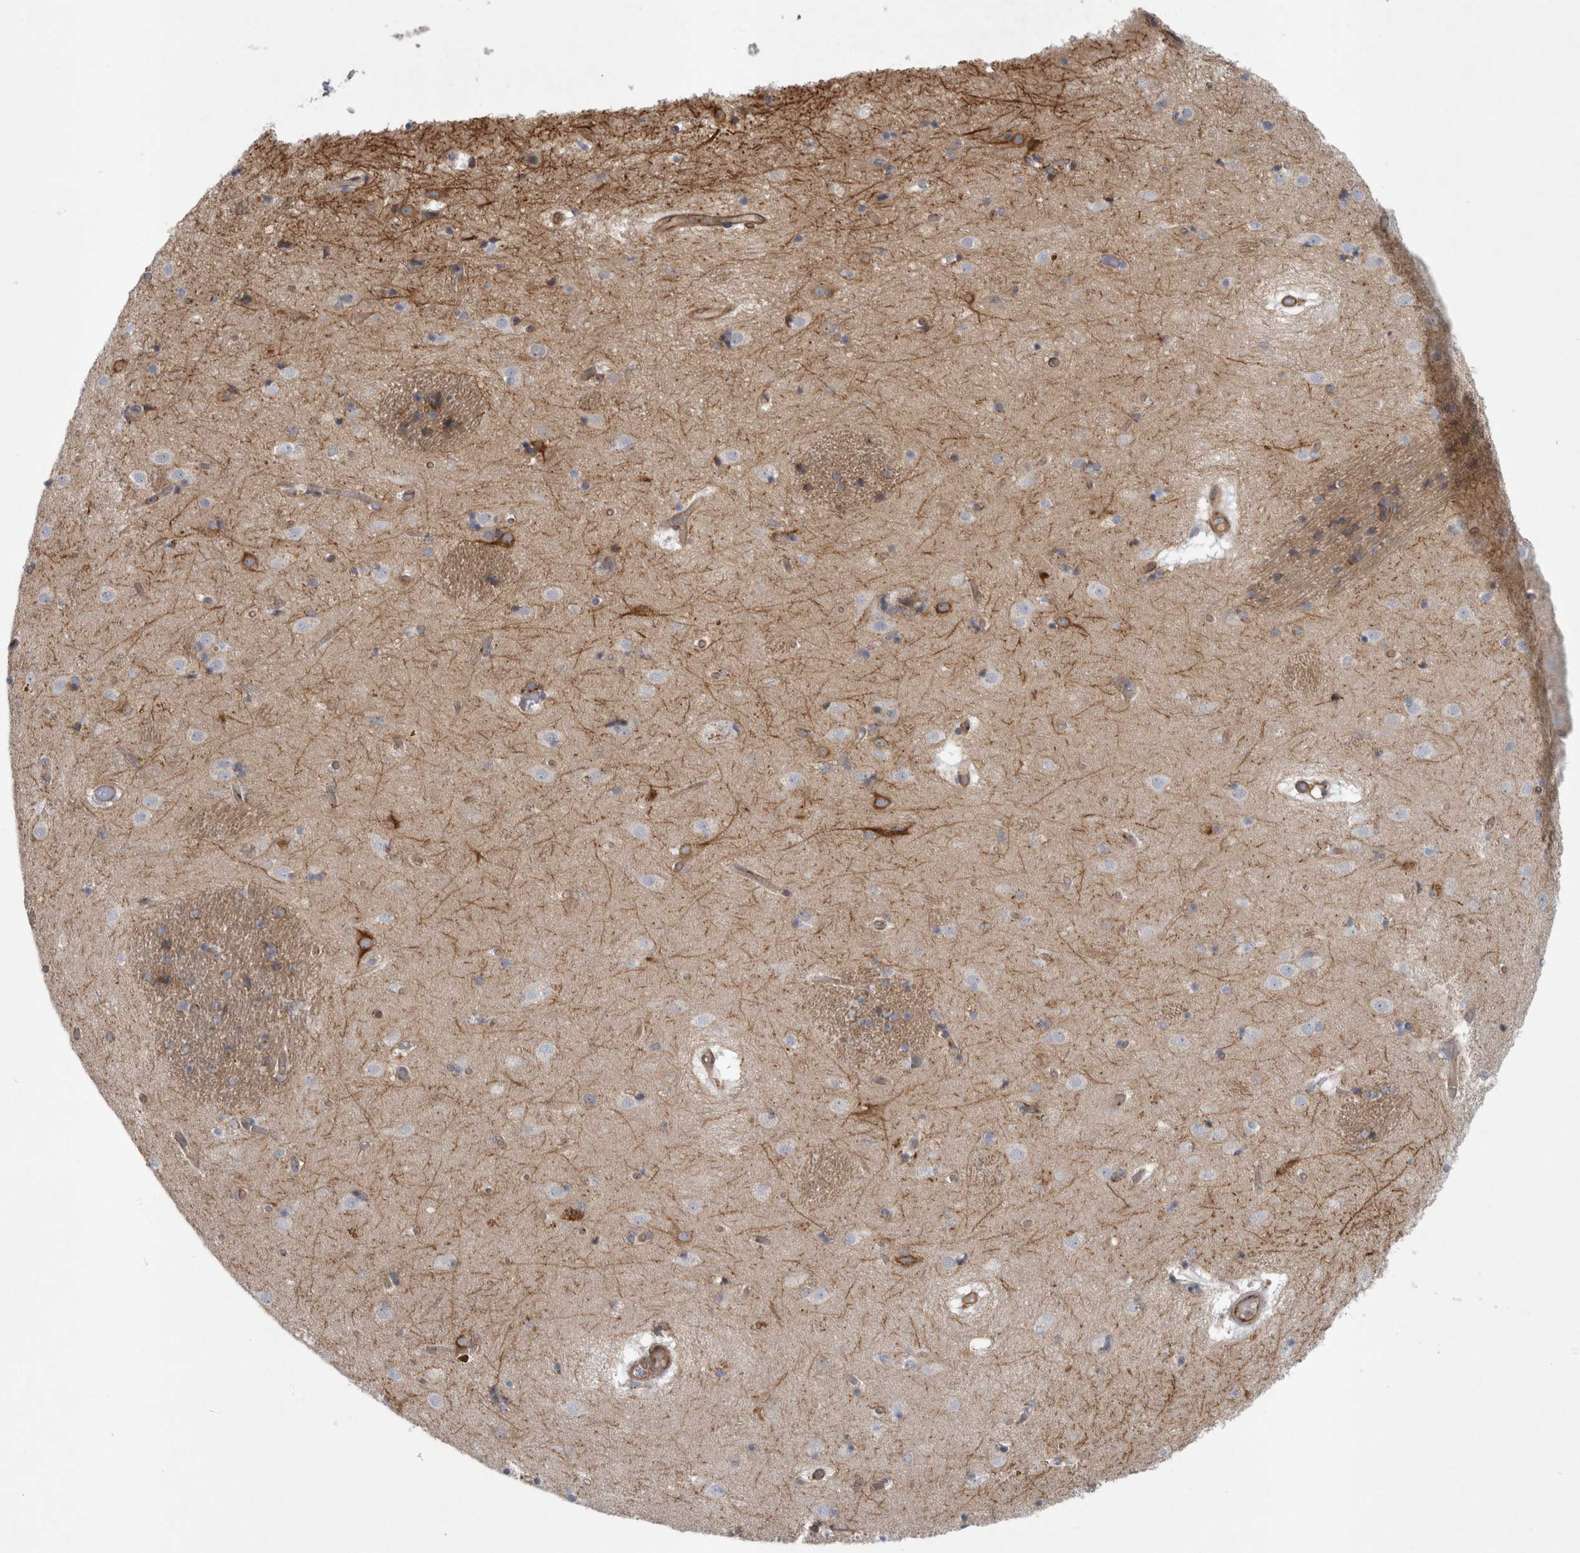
{"staining": {"intensity": "moderate", "quantity": "<25%", "location": "cytoplasmic/membranous"}, "tissue": "caudate", "cell_type": "Glial cells", "image_type": "normal", "snomed": [{"axis": "morphology", "description": "Normal tissue, NOS"}, {"axis": "topography", "description": "Lateral ventricle wall"}], "caption": "Normal caudate was stained to show a protein in brown. There is low levels of moderate cytoplasmic/membranous staining in about <25% of glial cells. (DAB (3,3'-diaminobenzidine) = brown stain, brightfield microscopy at high magnification).", "gene": "PEX6", "patient": {"sex": "male", "age": 70}}